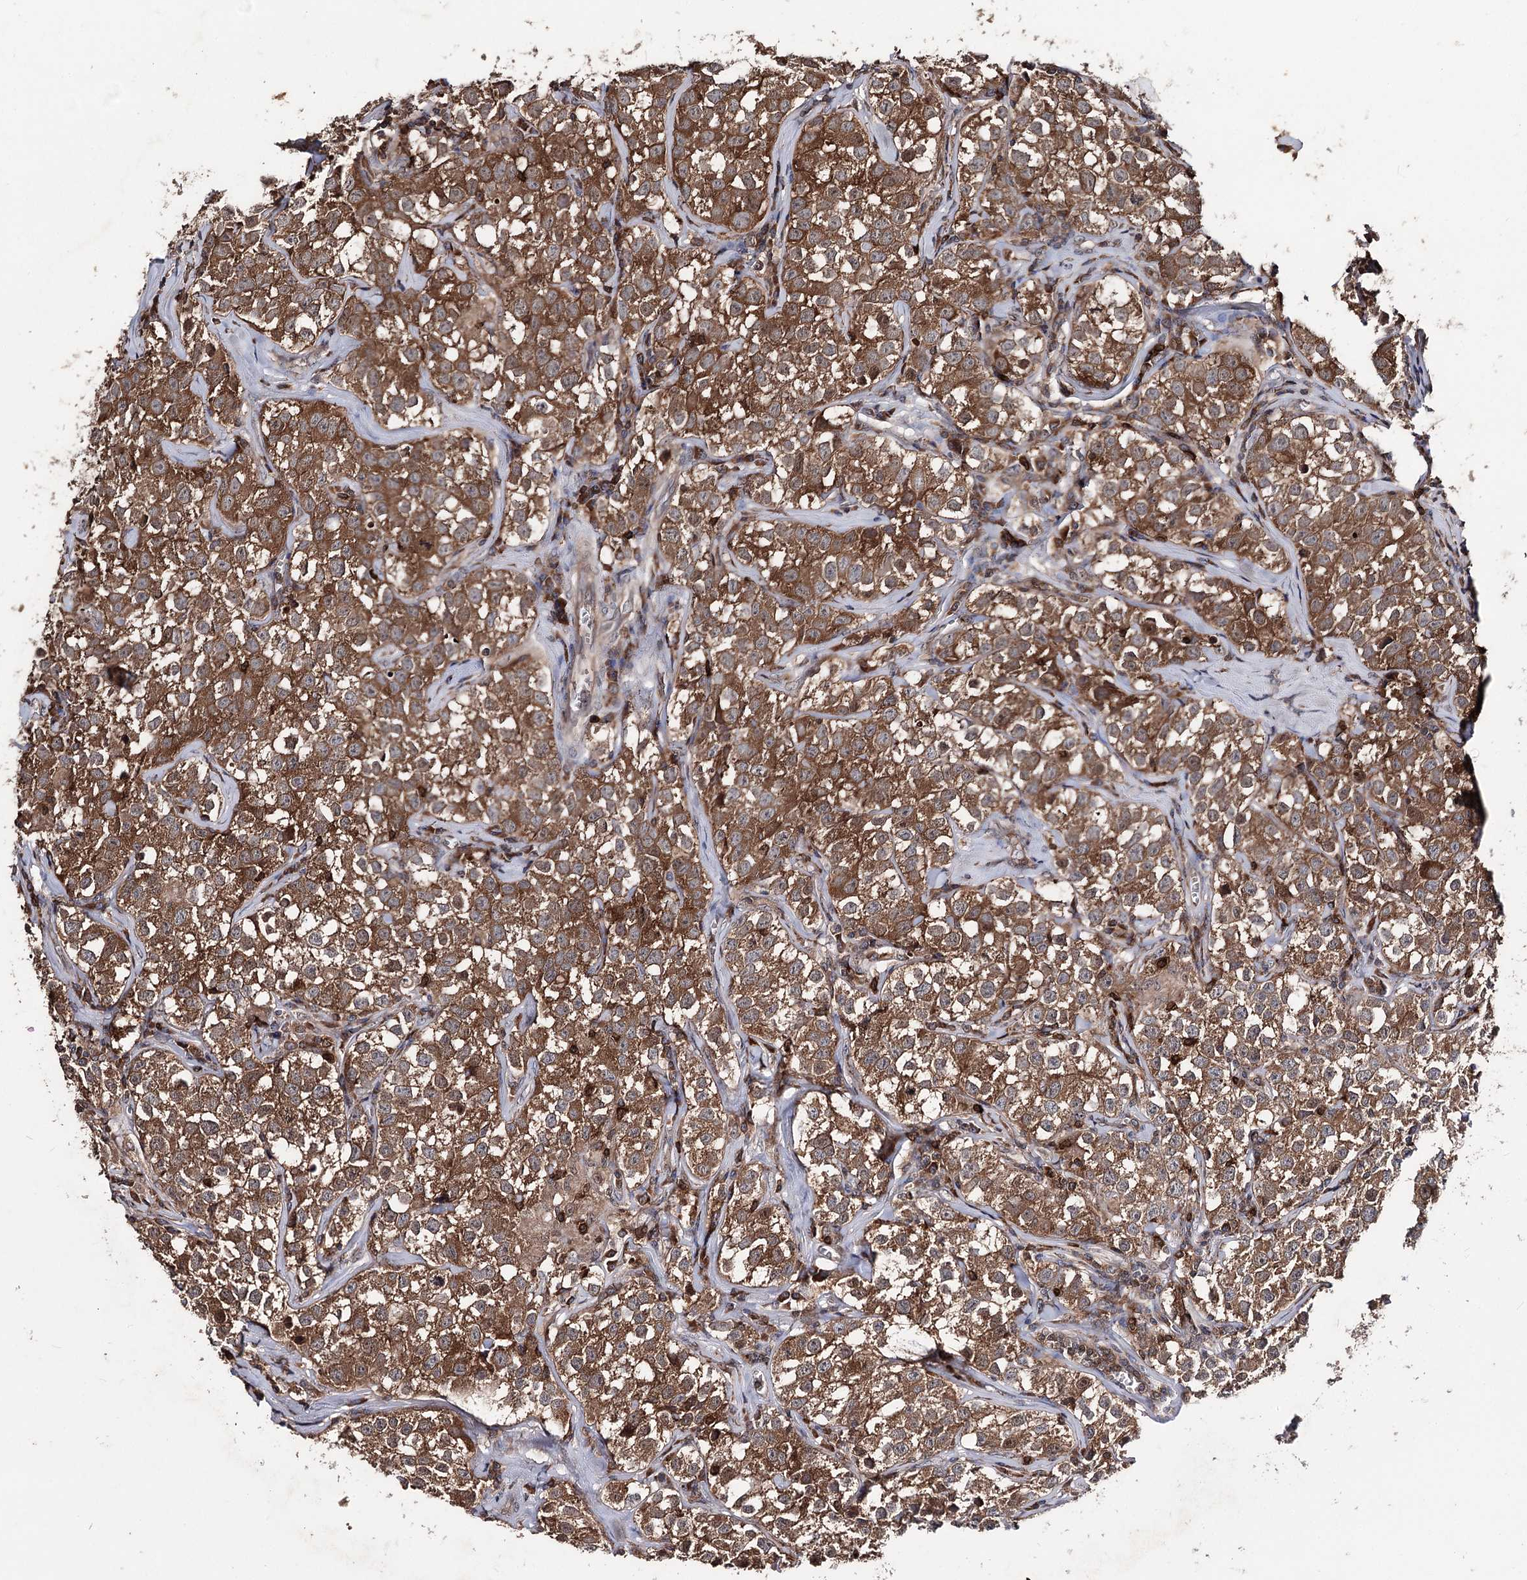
{"staining": {"intensity": "moderate", "quantity": ">75%", "location": "cytoplasmic/membranous"}, "tissue": "testis cancer", "cell_type": "Tumor cells", "image_type": "cancer", "snomed": [{"axis": "morphology", "description": "Seminoma, NOS"}, {"axis": "morphology", "description": "Carcinoma, Embryonal, NOS"}, {"axis": "topography", "description": "Testis"}], "caption": "An immunohistochemistry micrograph of tumor tissue is shown. Protein staining in brown shows moderate cytoplasmic/membranous positivity in seminoma (testis) within tumor cells. The staining was performed using DAB, with brown indicating positive protein expression. Nuclei are stained blue with hematoxylin.", "gene": "FAM53B", "patient": {"sex": "male", "age": 43}}